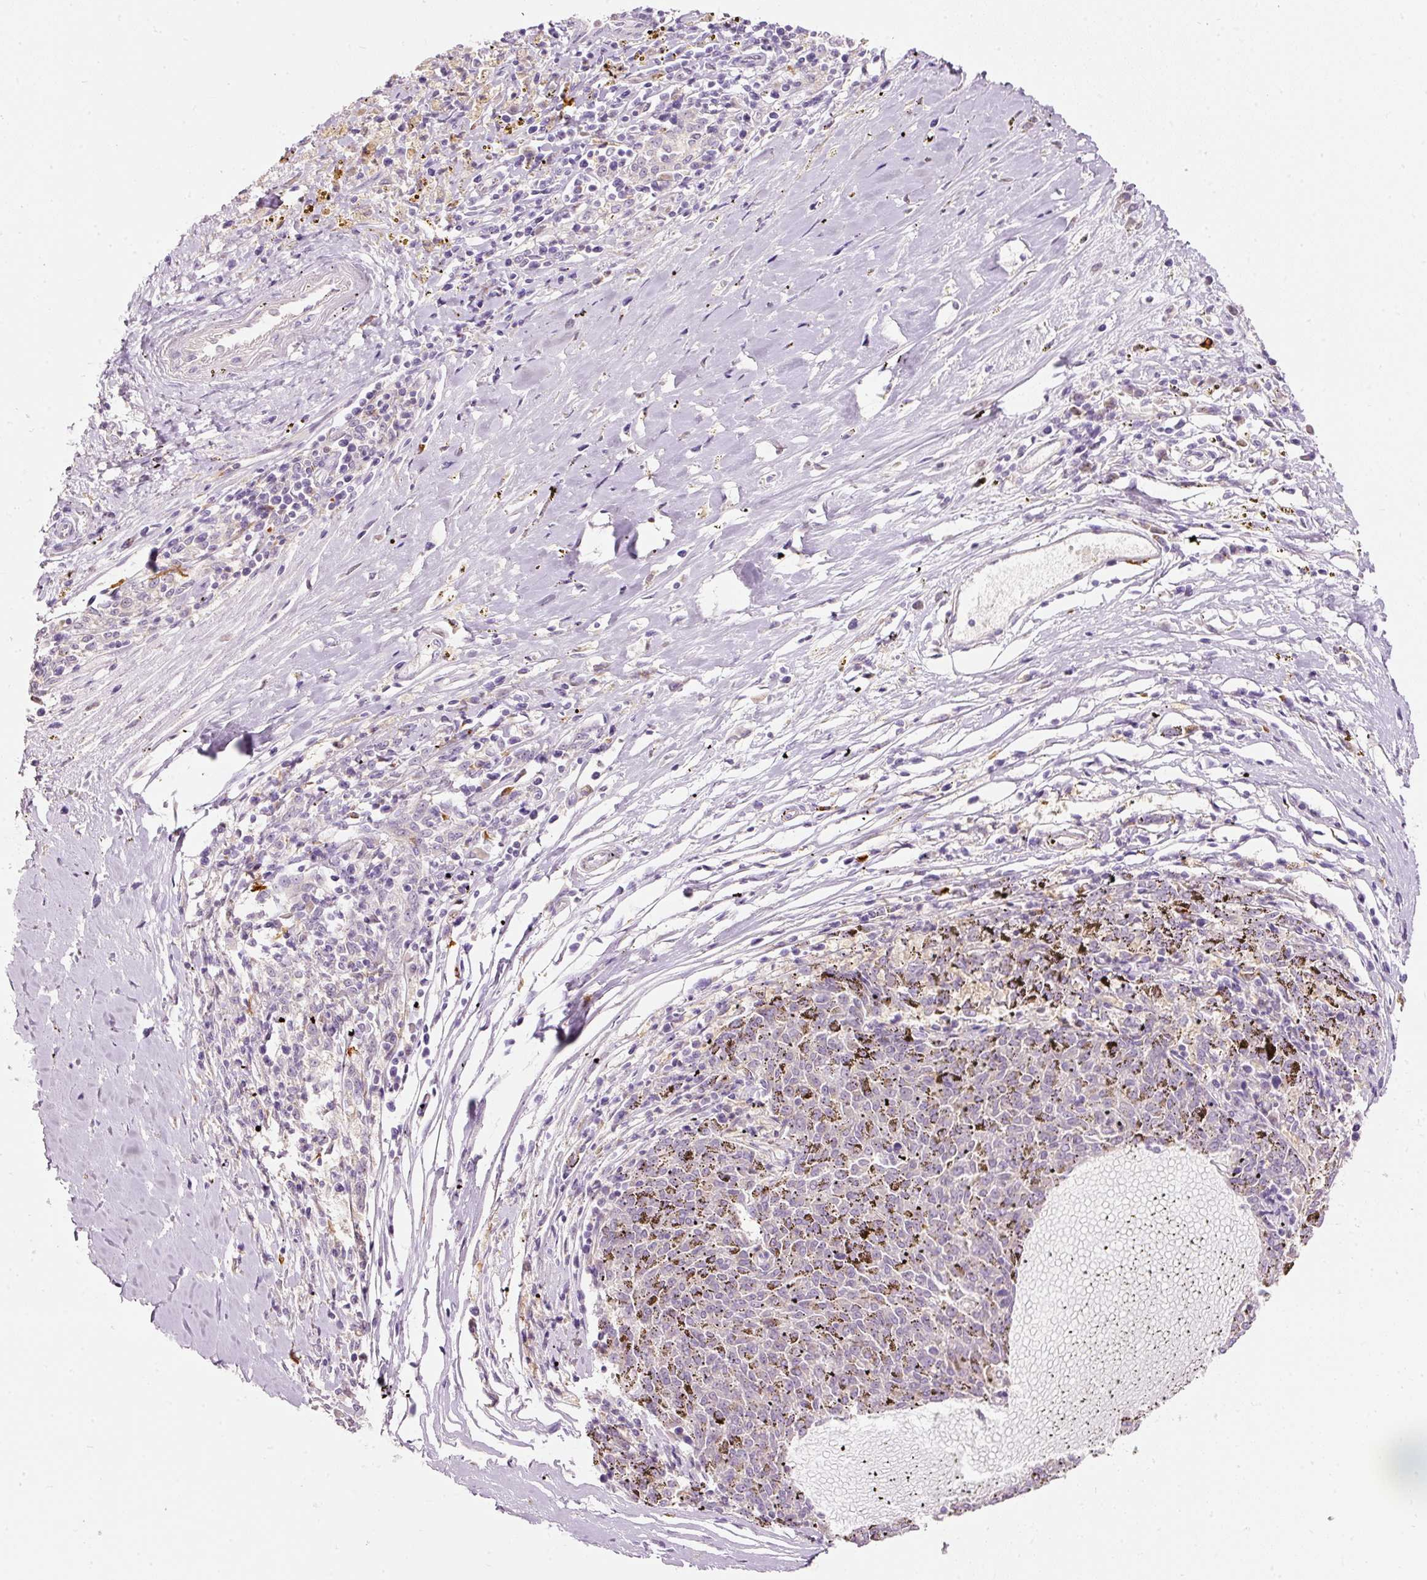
{"staining": {"intensity": "negative", "quantity": "none", "location": "none"}, "tissue": "melanoma", "cell_type": "Tumor cells", "image_type": "cancer", "snomed": [{"axis": "morphology", "description": "Malignant melanoma, NOS"}, {"axis": "topography", "description": "Skin"}], "caption": "Immunohistochemistry (IHC) image of neoplastic tissue: melanoma stained with DAB demonstrates no significant protein staining in tumor cells. Brightfield microscopy of immunohistochemistry stained with DAB (brown) and hematoxylin (blue), captured at high magnification.", "gene": "MTHFD2", "patient": {"sex": "female", "age": 72}}